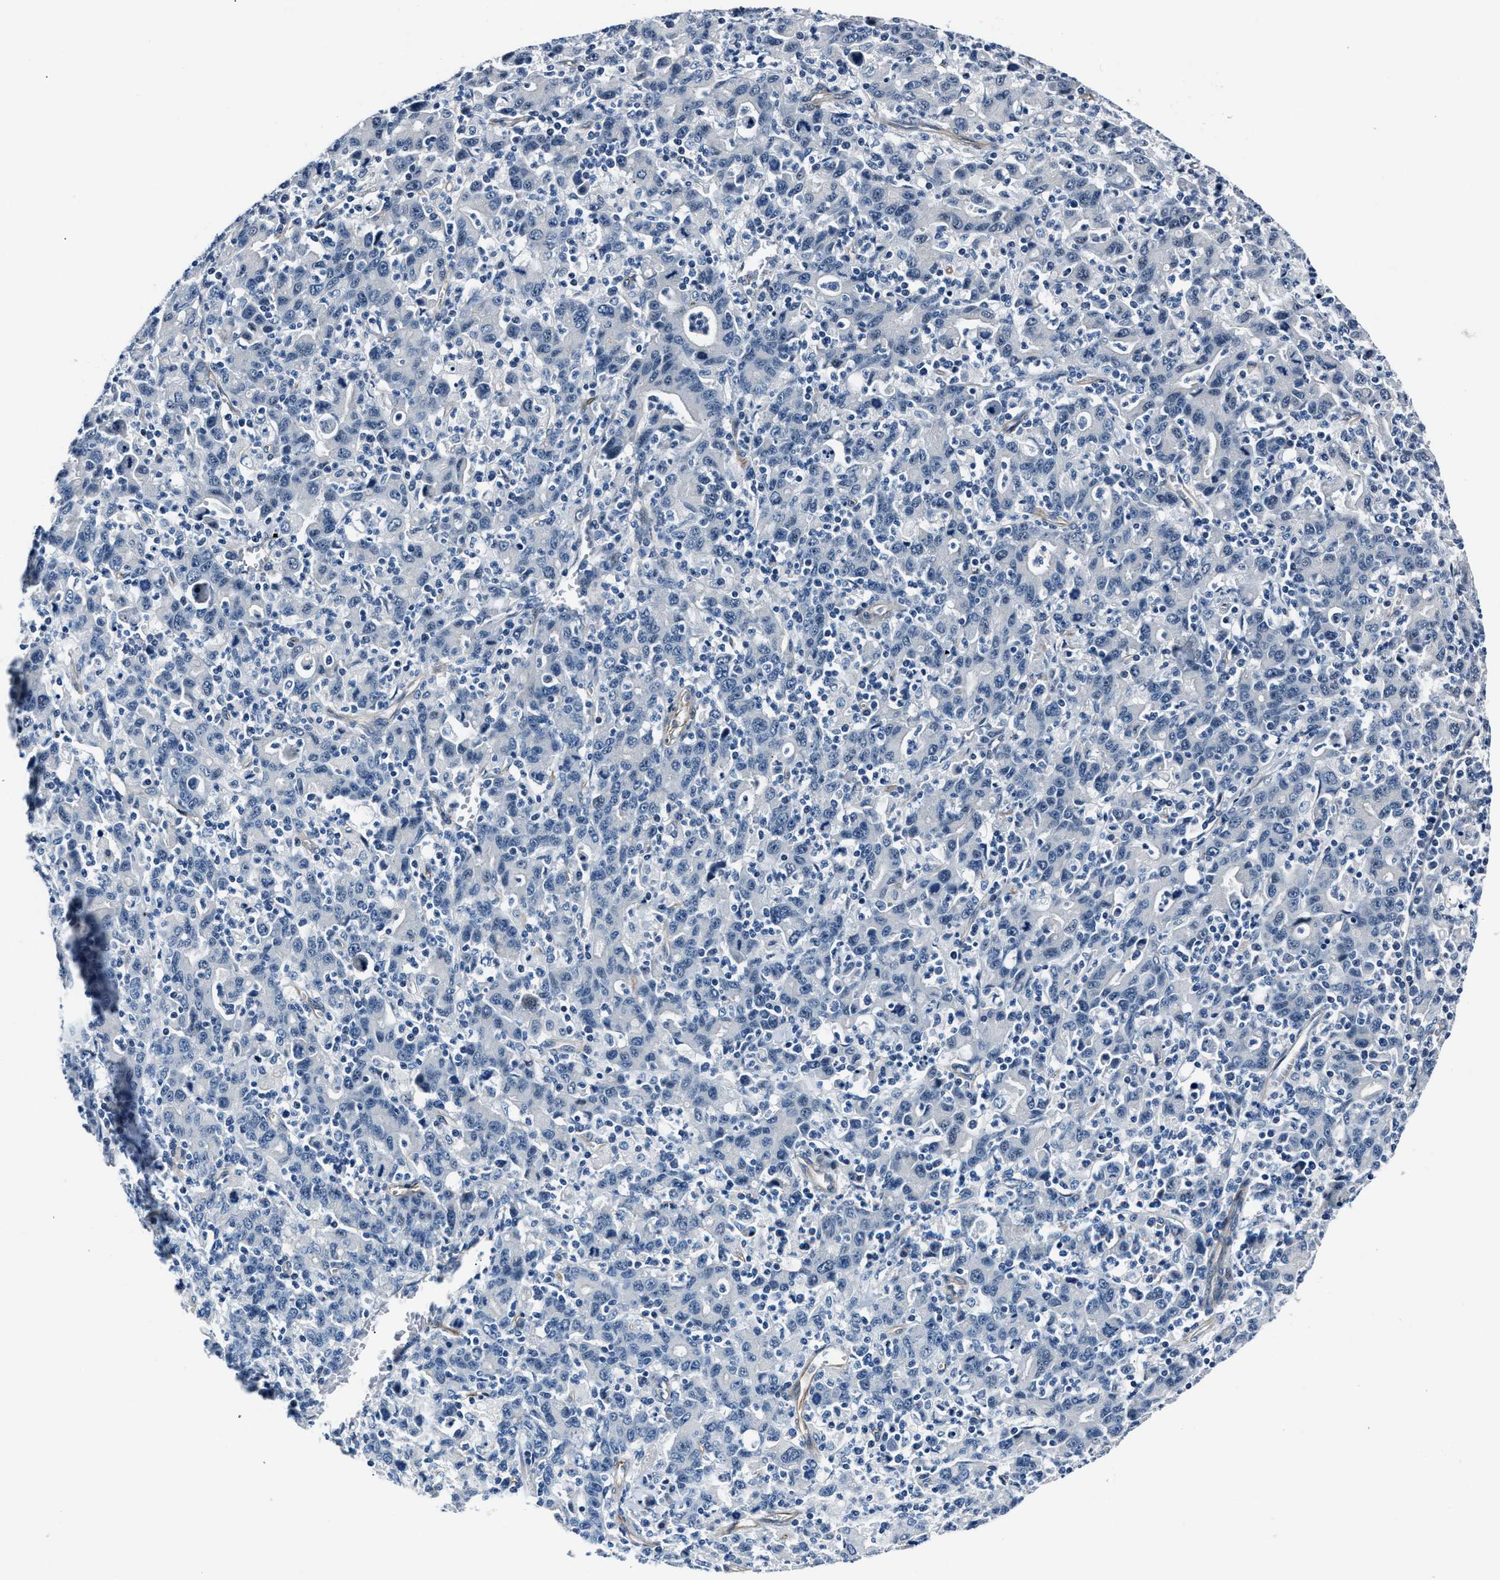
{"staining": {"intensity": "negative", "quantity": "none", "location": "none"}, "tissue": "stomach cancer", "cell_type": "Tumor cells", "image_type": "cancer", "snomed": [{"axis": "morphology", "description": "Adenocarcinoma, NOS"}, {"axis": "topography", "description": "Stomach, upper"}], "caption": "High magnification brightfield microscopy of adenocarcinoma (stomach) stained with DAB (3,3'-diaminobenzidine) (brown) and counterstained with hematoxylin (blue): tumor cells show no significant staining.", "gene": "MPDZ", "patient": {"sex": "male", "age": 69}}